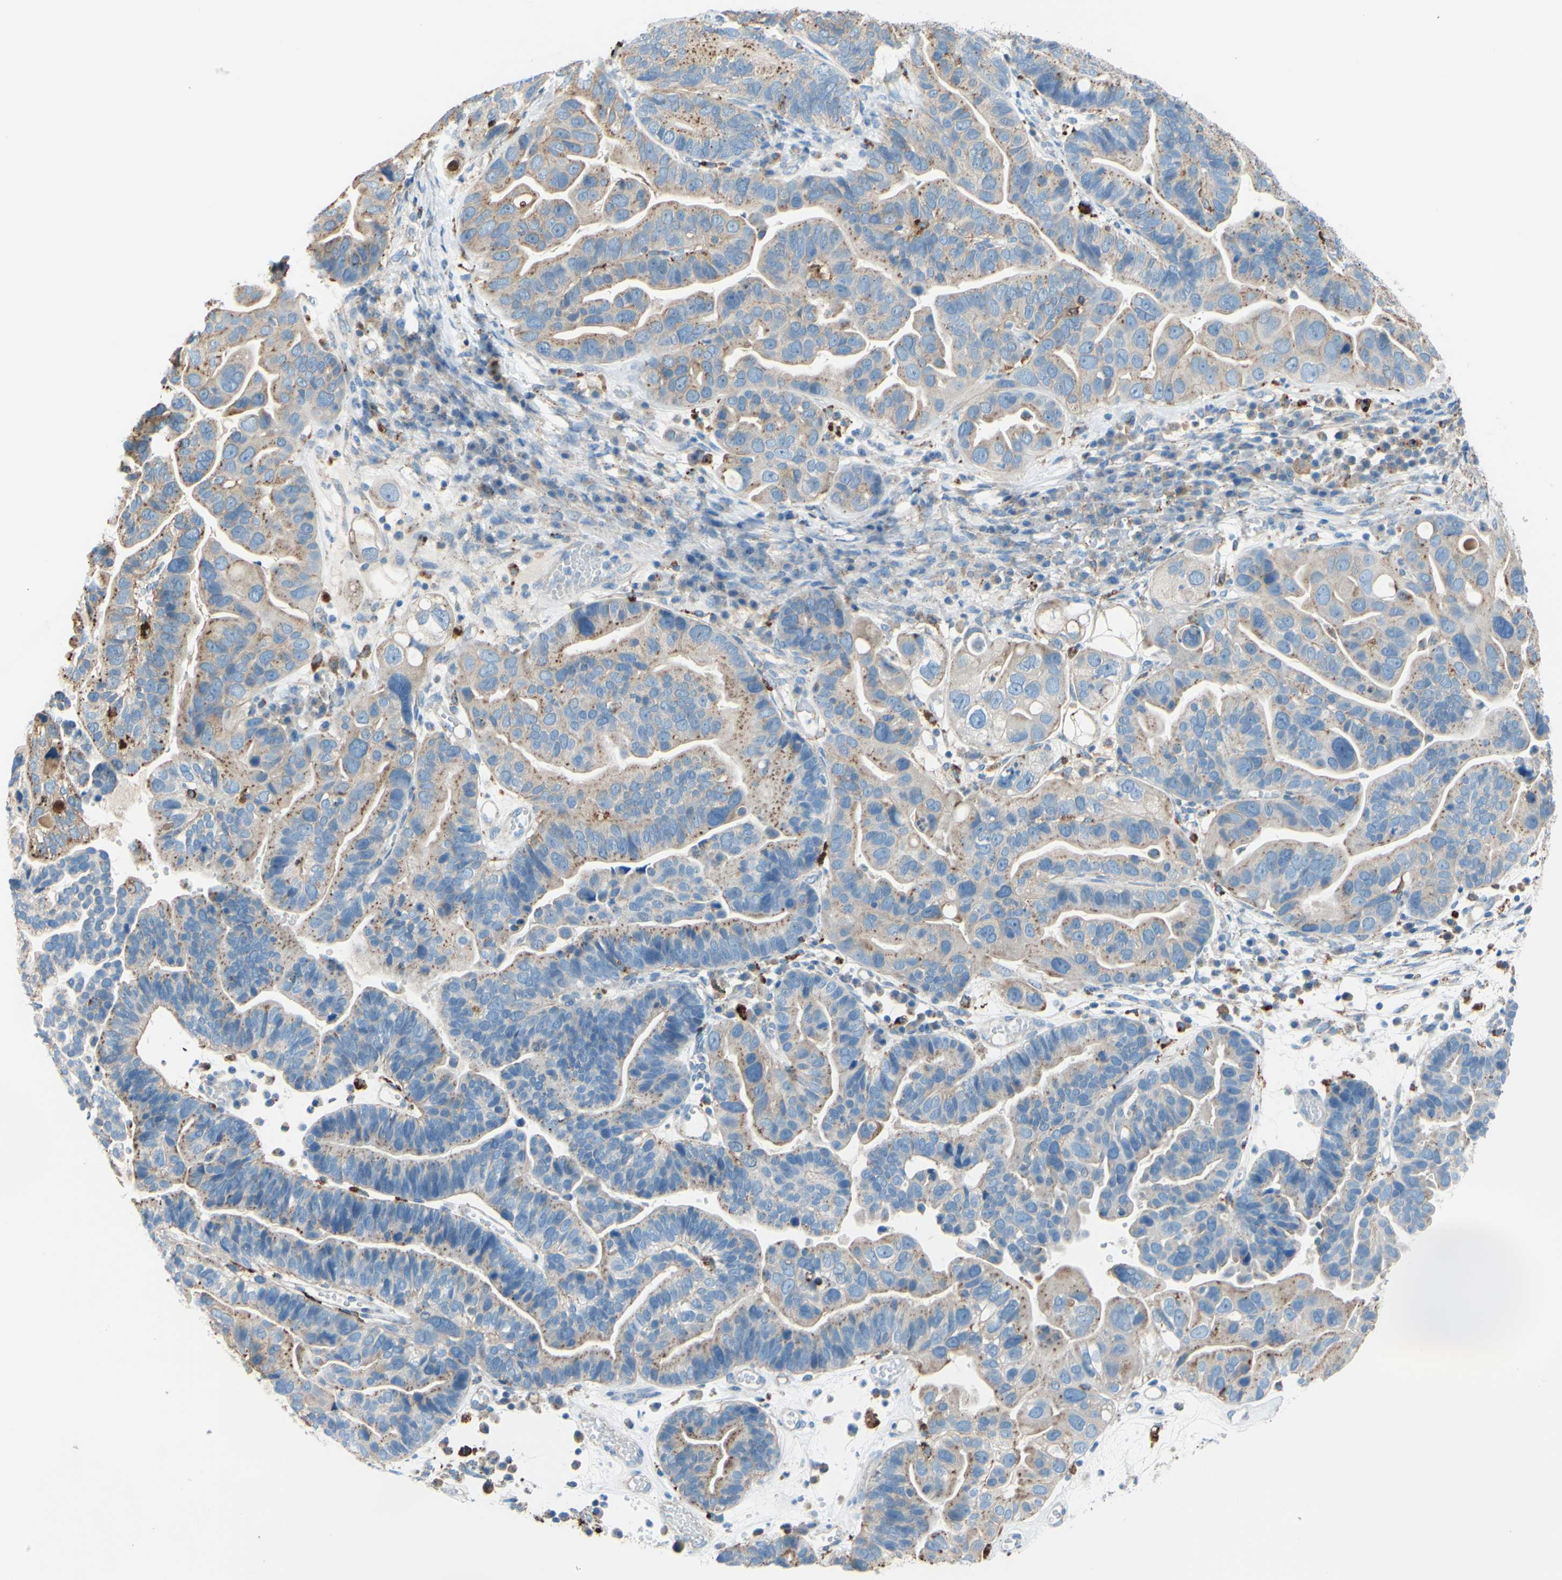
{"staining": {"intensity": "weak", "quantity": ">75%", "location": "cytoplasmic/membranous"}, "tissue": "ovarian cancer", "cell_type": "Tumor cells", "image_type": "cancer", "snomed": [{"axis": "morphology", "description": "Cystadenocarcinoma, serous, NOS"}, {"axis": "topography", "description": "Ovary"}], "caption": "Serous cystadenocarcinoma (ovarian) stained with DAB (3,3'-diaminobenzidine) immunohistochemistry (IHC) displays low levels of weak cytoplasmic/membranous expression in about >75% of tumor cells.", "gene": "CTSD", "patient": {"sex": "female", "age": 56}}